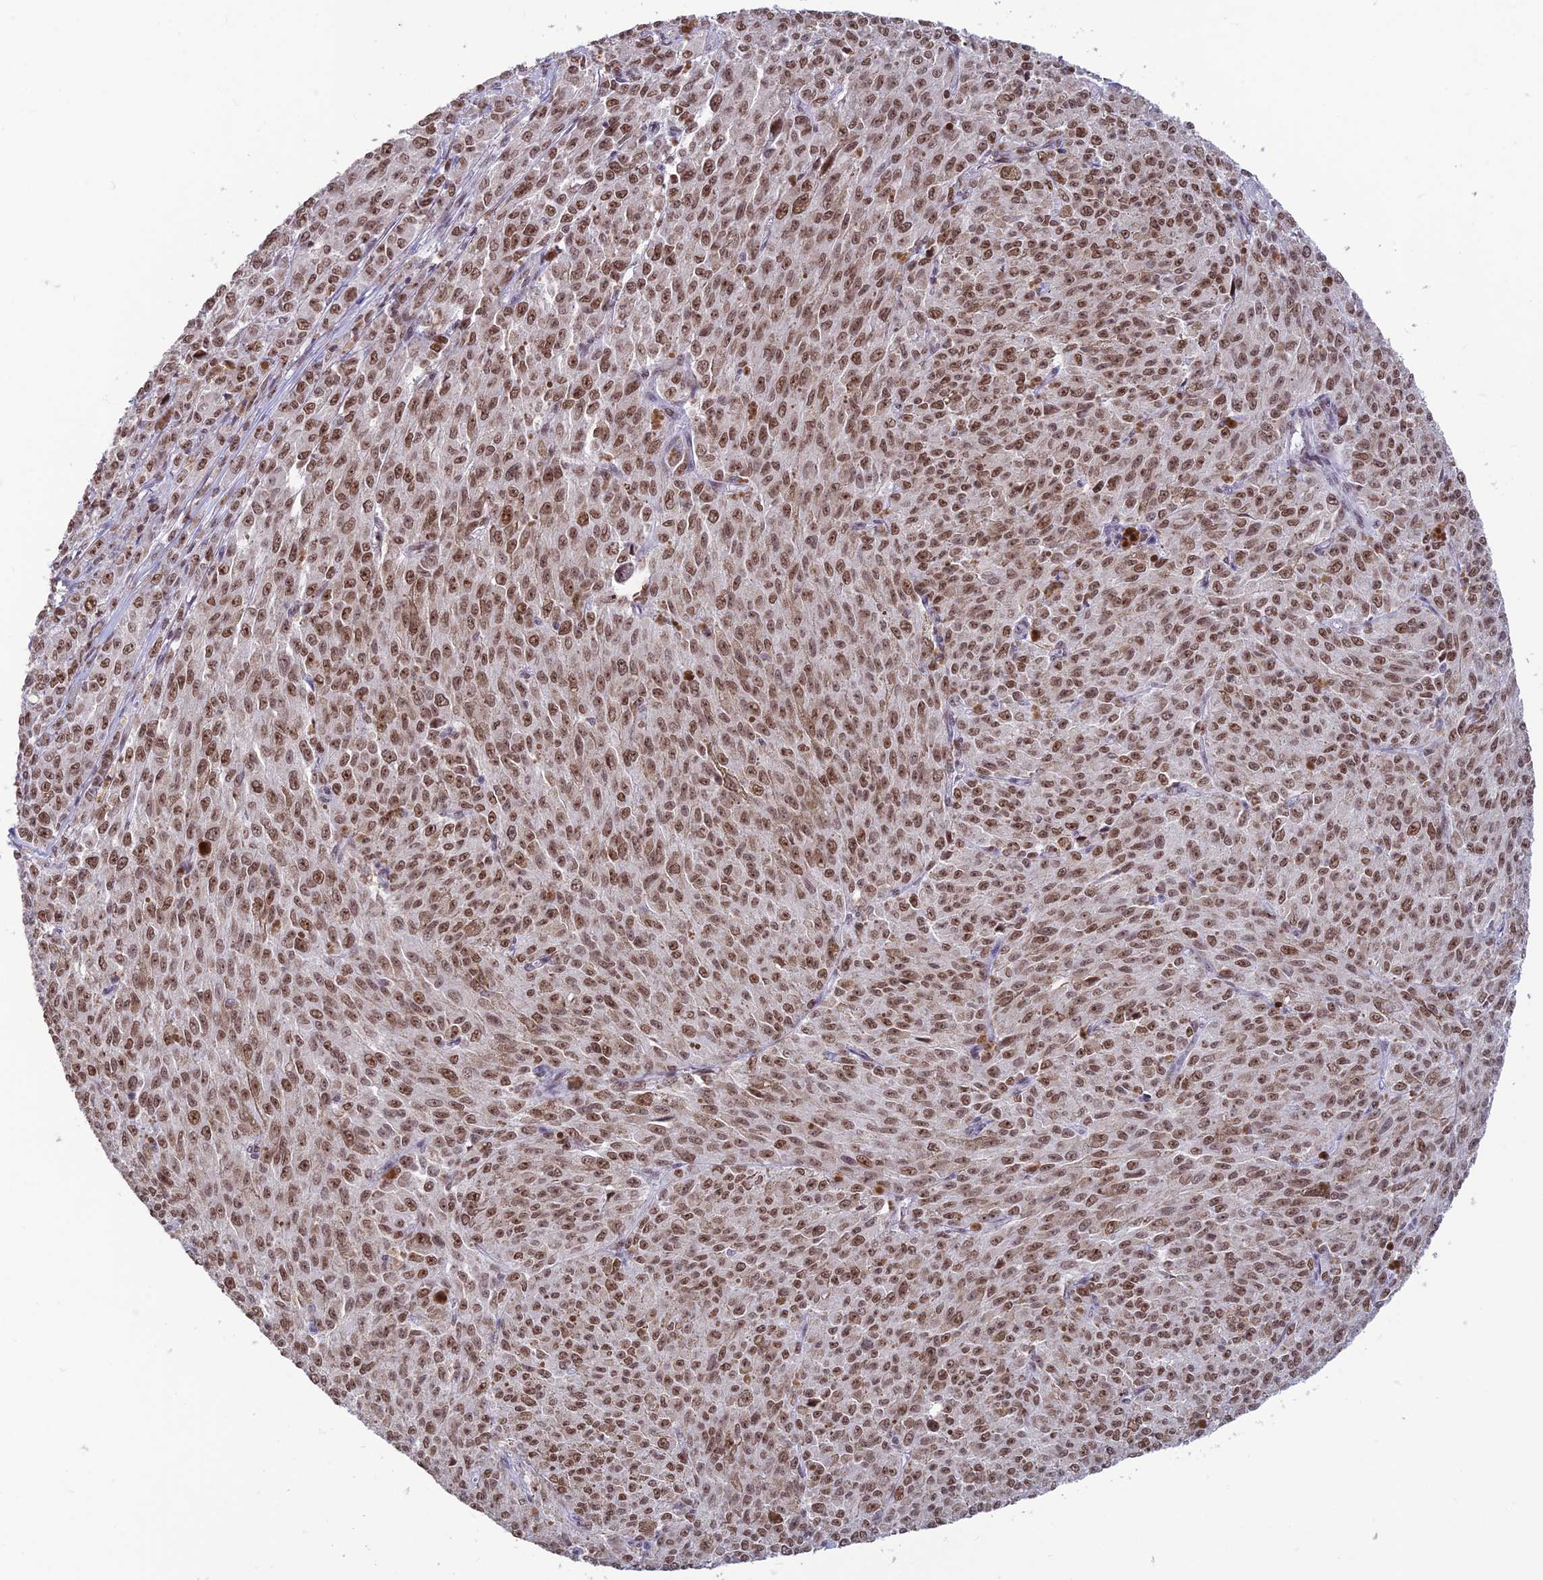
{"staining": {"intensity": "moderate", "quantity": ">75%", "location": "nuclear"}, "tissue": "melanoma", "cell_type": "Tumor cells", "image_type": "cancer", "snomed": [{"axis": "morphology", "description": "Malignant melanoma, NOS"}, {"axis": "topography", "description": "Skin"}], "caption": "Tumor cells exhibit moderate nuclear expression in approximately >75% of cells in malignant melanoma. The staining is performed using DAB brown chromogen to label protein expression. The nuclei are counter-stained blue using hematoxylin.", "gene": "POLR1G", "patient": {"sex": "female", "age": 52}}